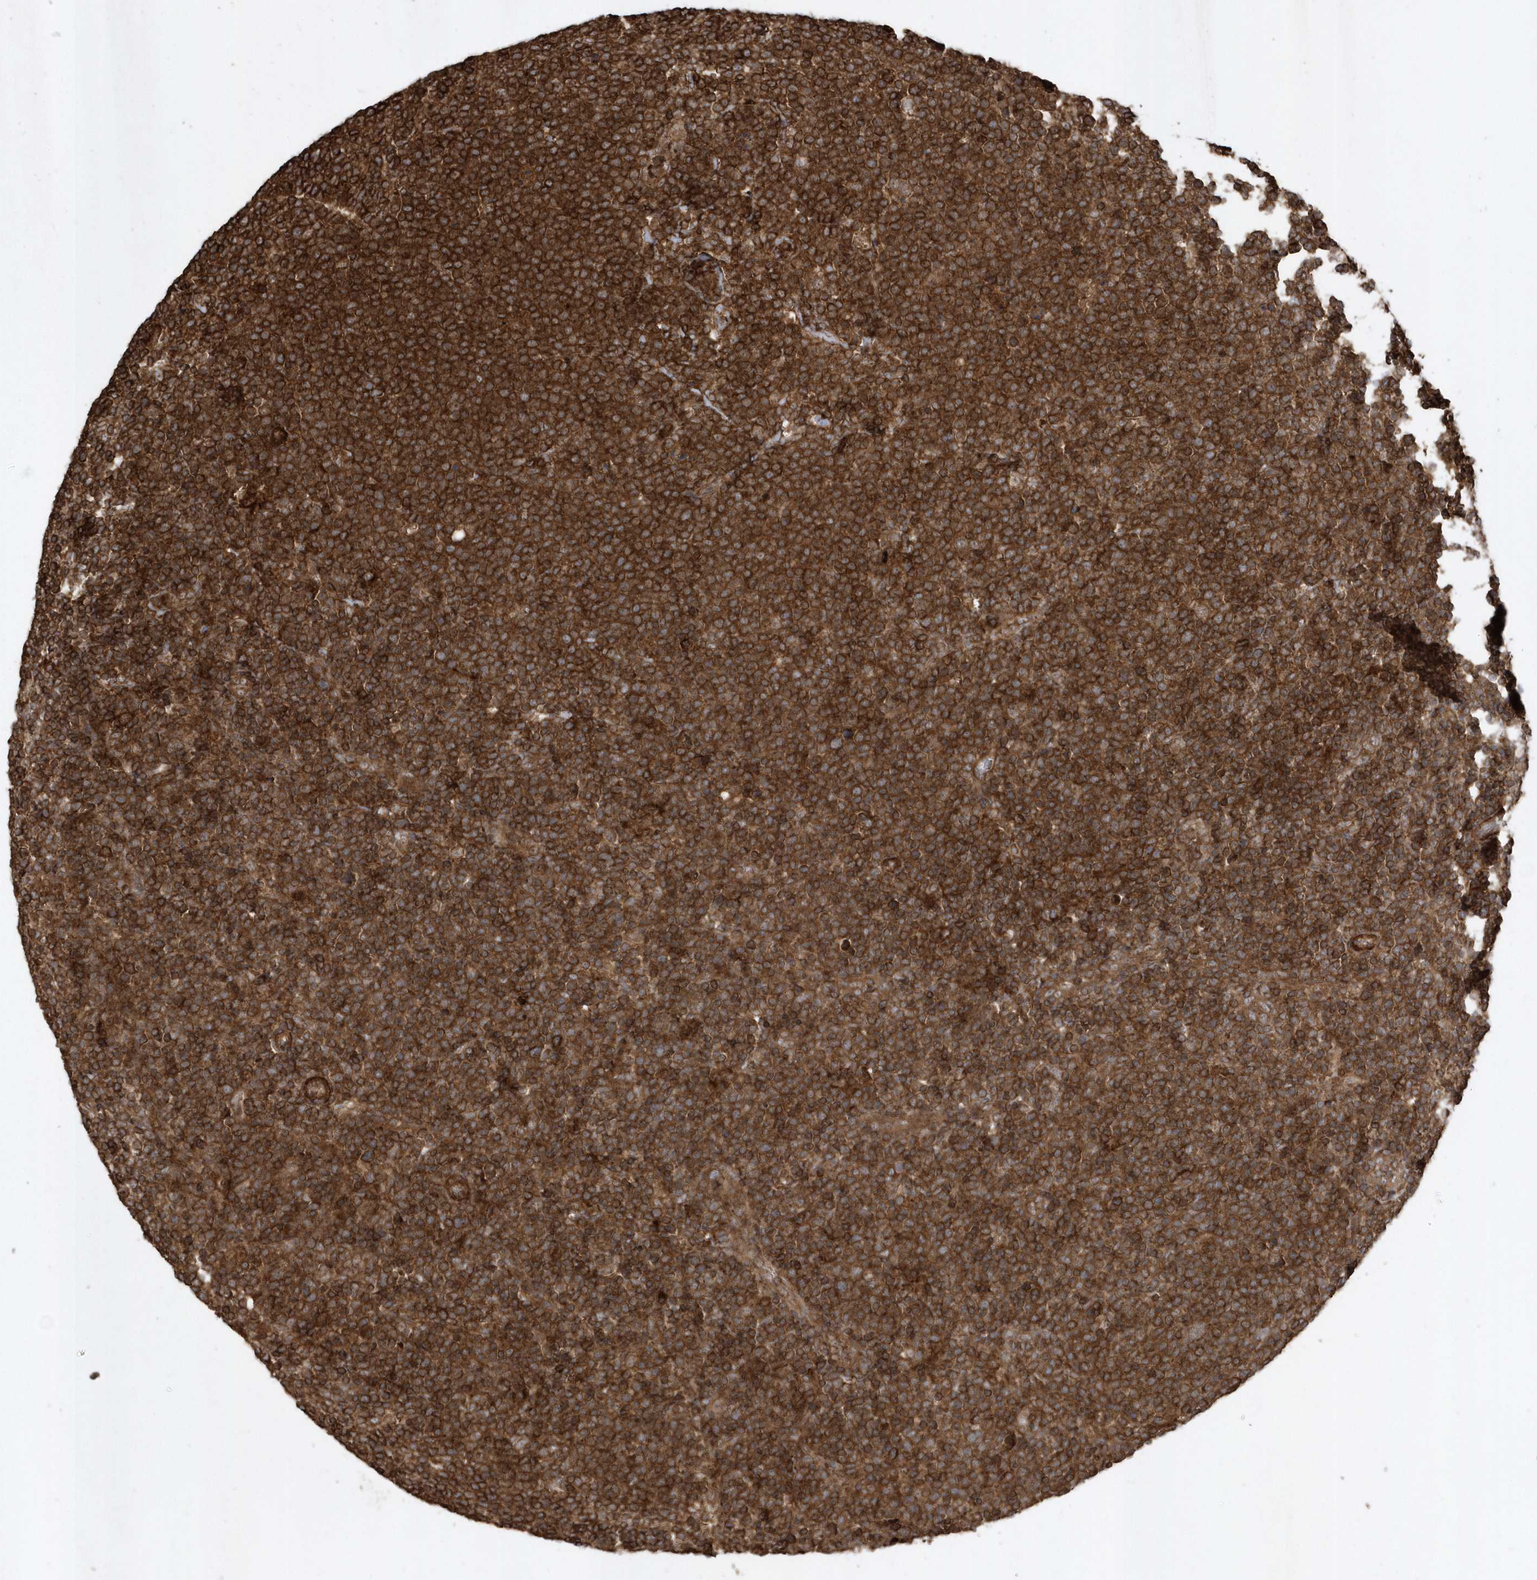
{"staining": {"intensity": "moderate", "quantity": ">75%", "location": "cytoplasmic/membranous"}, "tissue": "lymphoma", "cell_type": "Tumor cells", "image_type": "cancer", "snomed": [{"axis": "morphology", "description": "Malignant lymphoma, non-Hodgkin's type, High grade"}, {"axis": "topography", "description": "Lymph node"}], "caption": "Immunohistochemical staining of human lymphoma demonstrates moderate cytoplasmic/membranous protein positivity in approximately >75% of tumor cells.", "gene": "SENP8", "patient": {"sex": "male", "age": 61}}